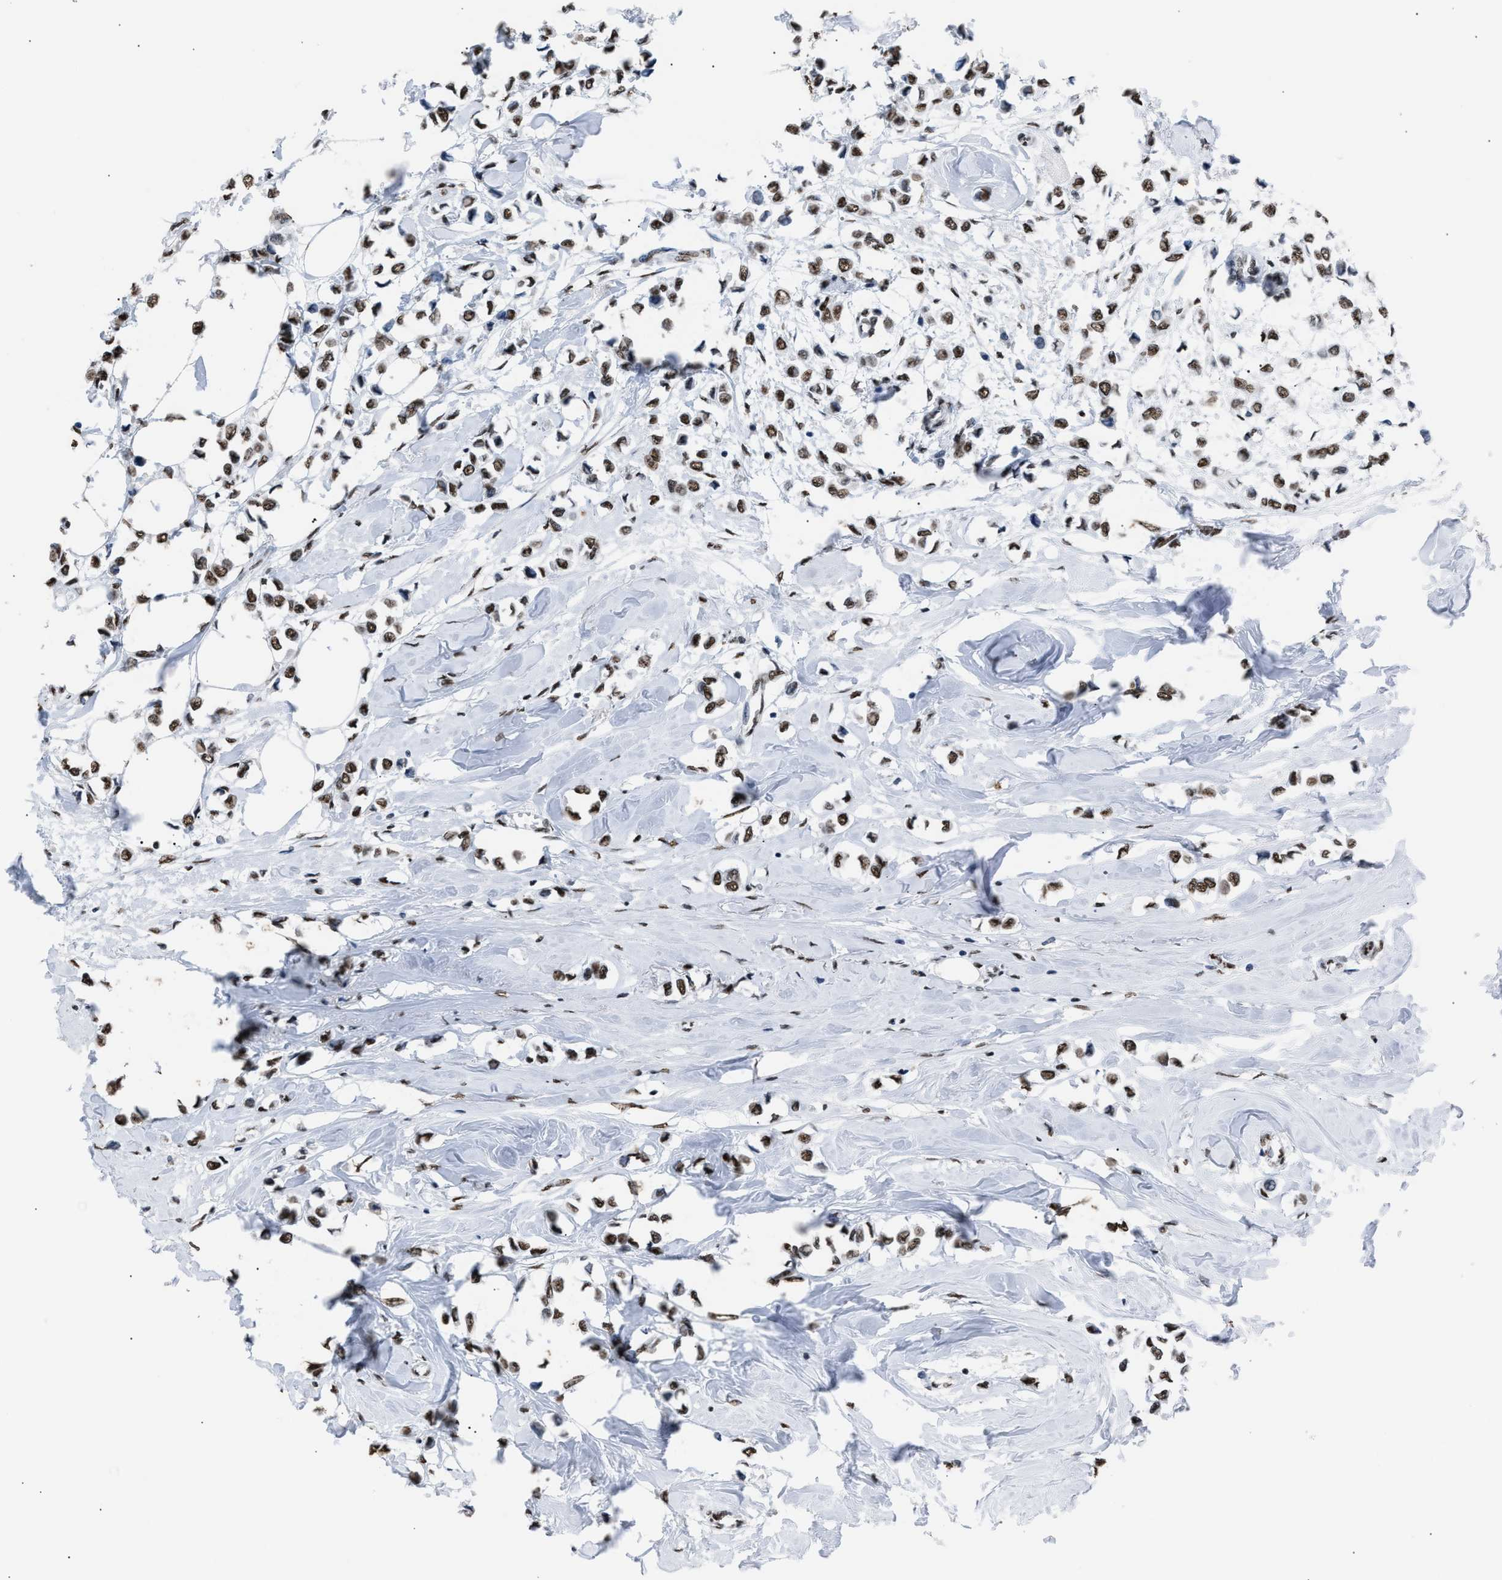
{"staining": {"intensity": "moderate", "quantity": ">75%", "location": "nuclear"}, "tissue": "breast cancer", "cell_type": "Tumor cells", "image_type": "cancer", "snomed": [{"axis": "morphology", "description": "Lobular carcinoma"}, {"axis": "topography", "description": "Breast"}], "caption": "Tumor cells exhibit moderate nuclear positivity in approximately >75% of cells in breast lobular carcinoma. (DAB IHC, brown staining for protein, blue staining for nuclei).", "gene": "CCAR2", "patient": {"sex": "female", "age": 51}}